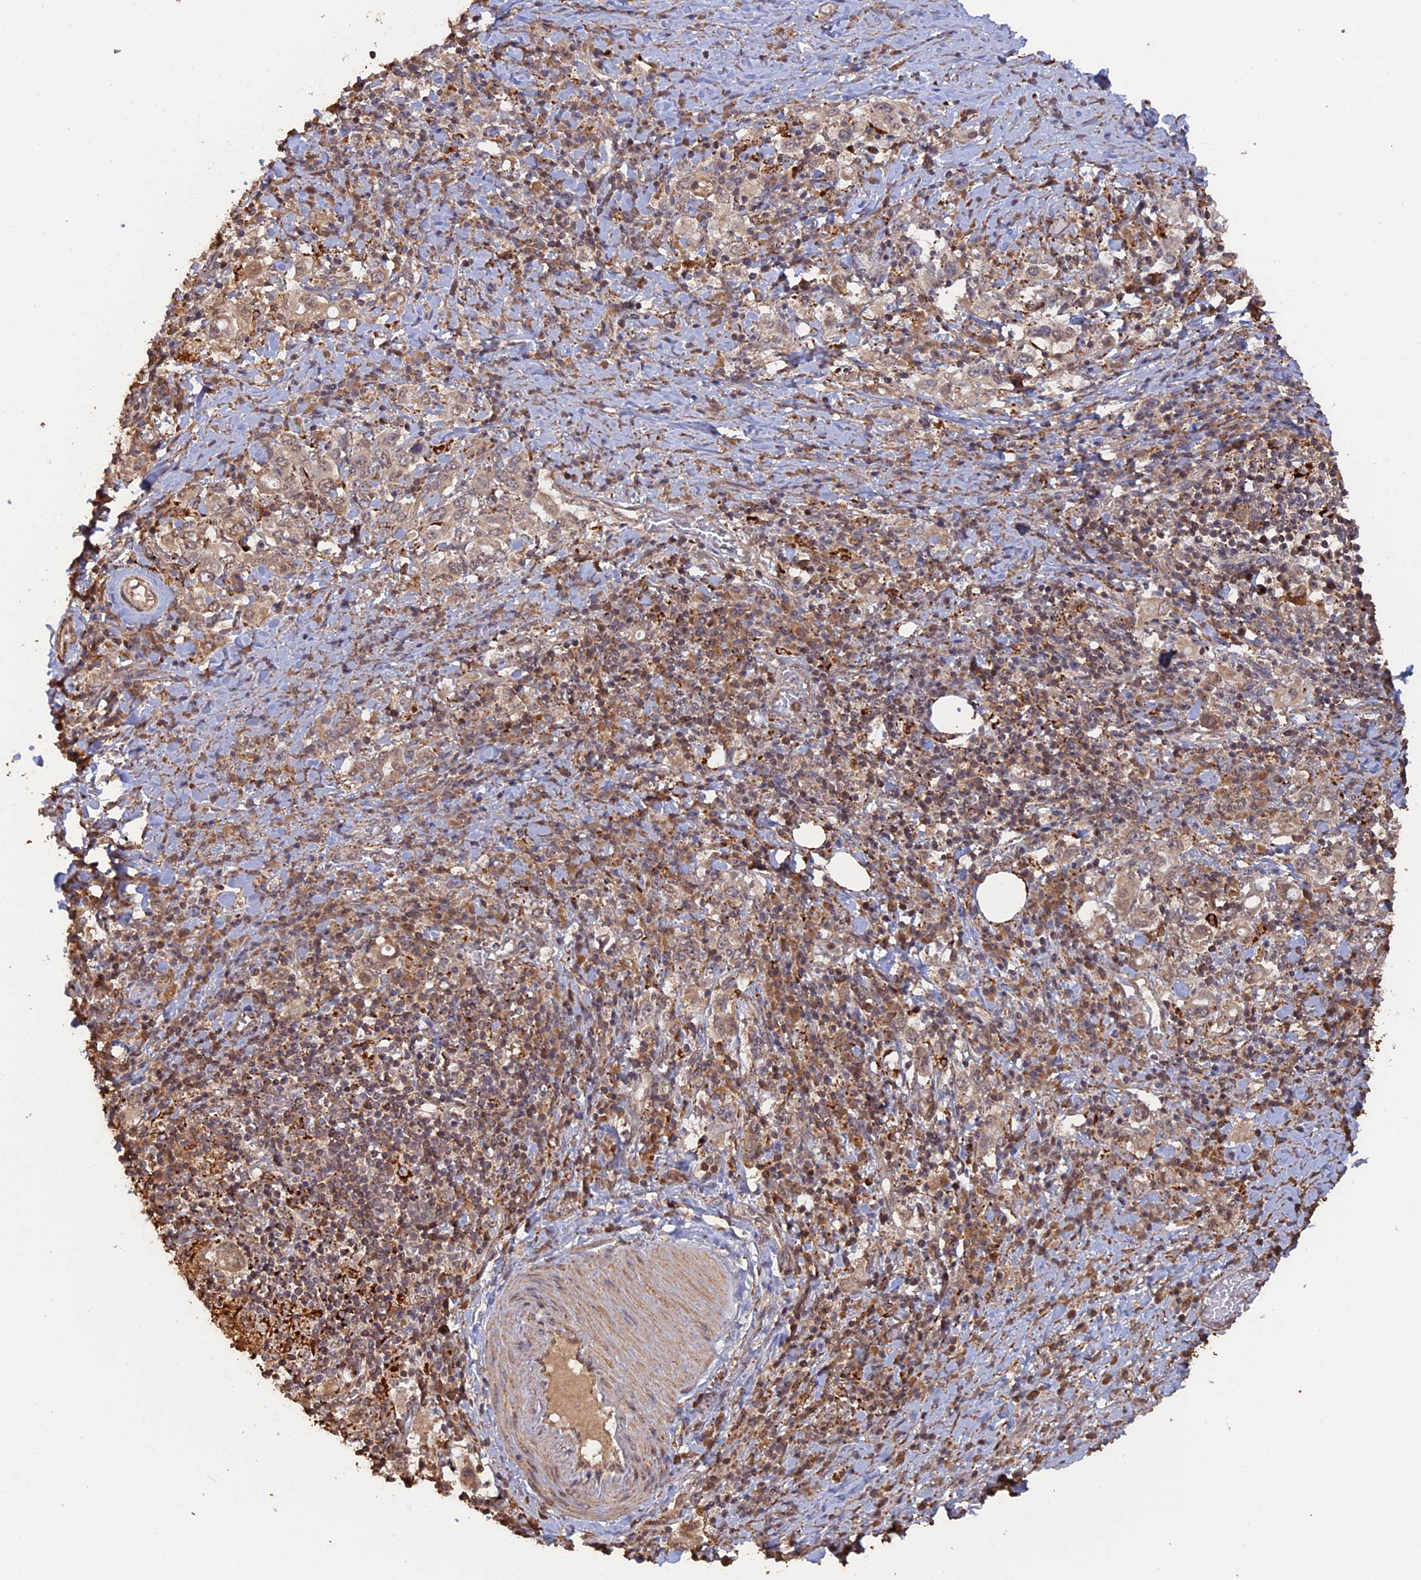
{"staining": {"intensity": "weak", "quantity": ">75%", "location": "nuclear"}, "tissue": "stomach cancer", "cell_type": "Tumor cells", "image_type": "cancer", "snomed": [{"axis": "morphology", "description": "Adenocarcinoma, NOS"}, {"axis": "topography", "description": "Stomach, upper"}, {"axis": "topography", "description": "Stomach"}], "caption": "Immunohistochemical staining of human stomach cancer (adenocarcinoma) exhibits low levels of weak nuclear positivity in about >75% of tumor cells.", "gene": "FAM210B", "patient": {"sex": "male", "age": 62}}